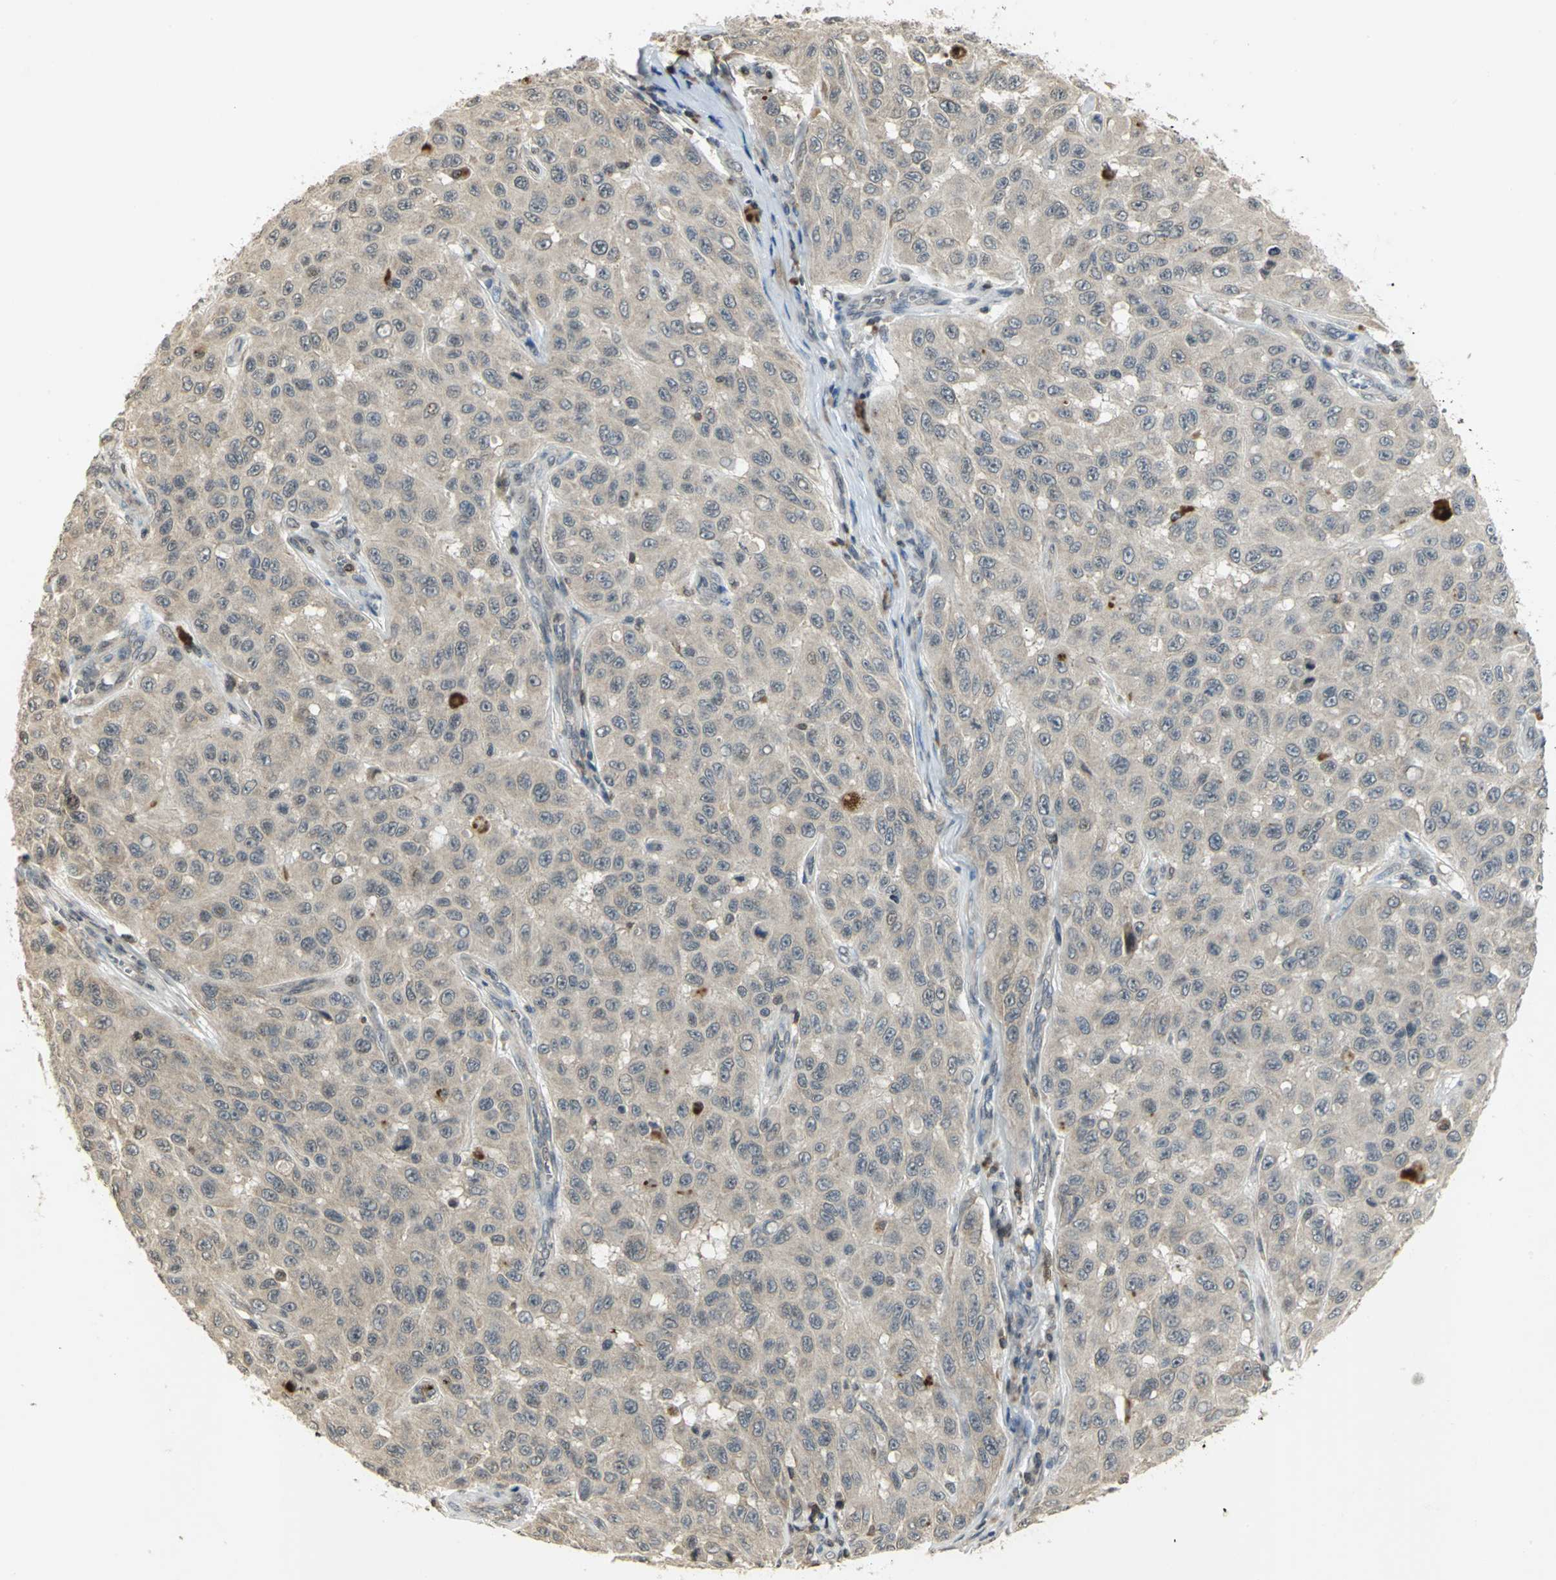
{"staining": {"intensity": "negative", "quantity": "none", "location": "none"}, "tissue": "melanoma", "cell_type": "Tumor cells", "image_type": "cancer", "snomed": [{"axis": "morphology", "description": "Malignant melanoma, NOS"}, {"axis": "topography", "description": "Skin"}], "caption": "Tumor cells are negative for brown protein staining in melanoma.", "gene": "IL16", "patient": {"sex": "male", "age": 30}}